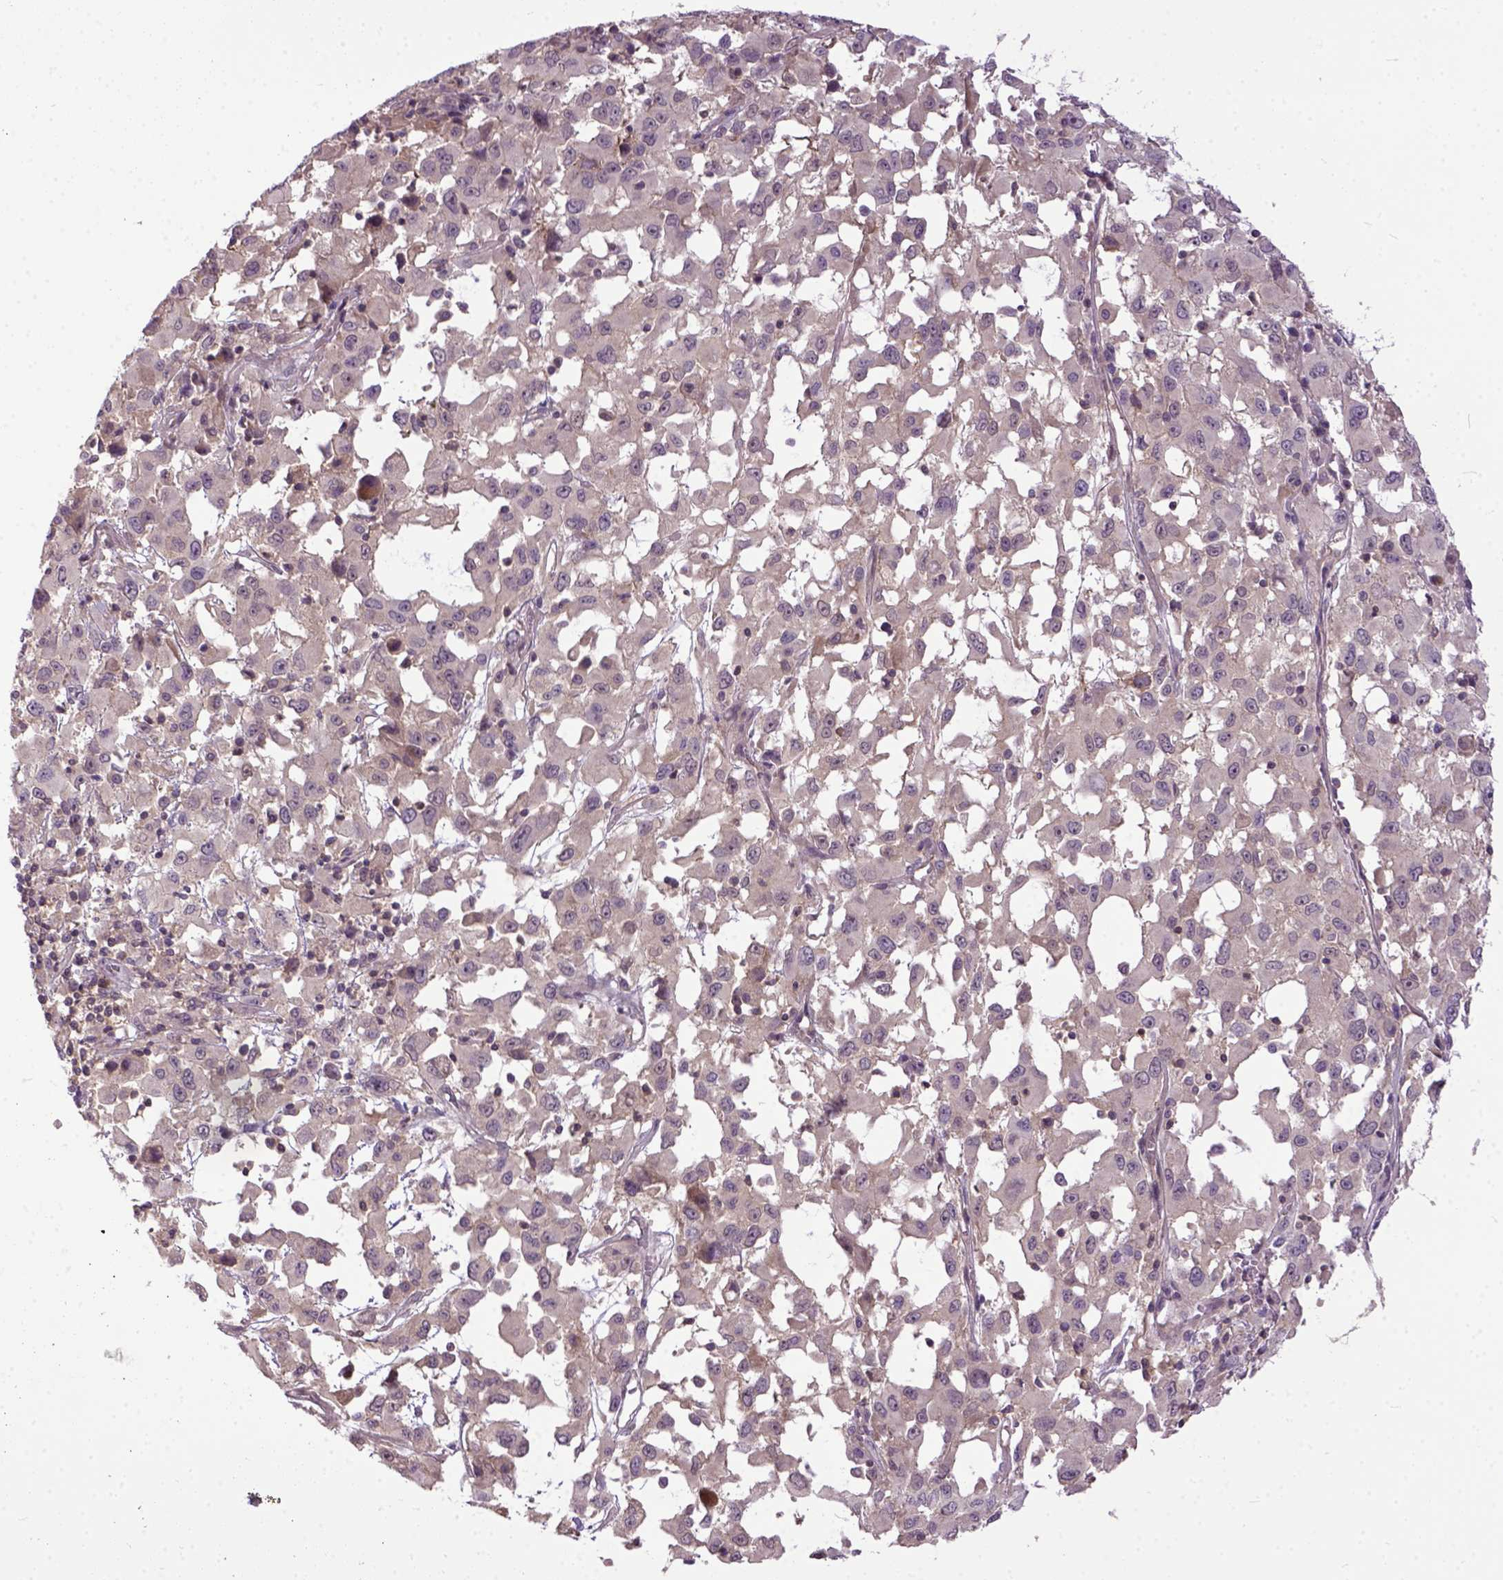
{"staining": {"intensity": "negative", "quantity": "none", "location": "none"}, "tissue": "melanoma", "cell_type": "Tumor cells", "image_type": "cancer", "snomed": [{"axis": "morphology", "description": "Malignant melanoma, Metastatic site"}, {"axis": "topography", "description": "Soft tissue"}], "caption": "Tumor cells are negative for protein expression in human malignant melanoma (metastatic site).", "gene": "CPNE1", "patient": {"sex": "male", "age": 50}}